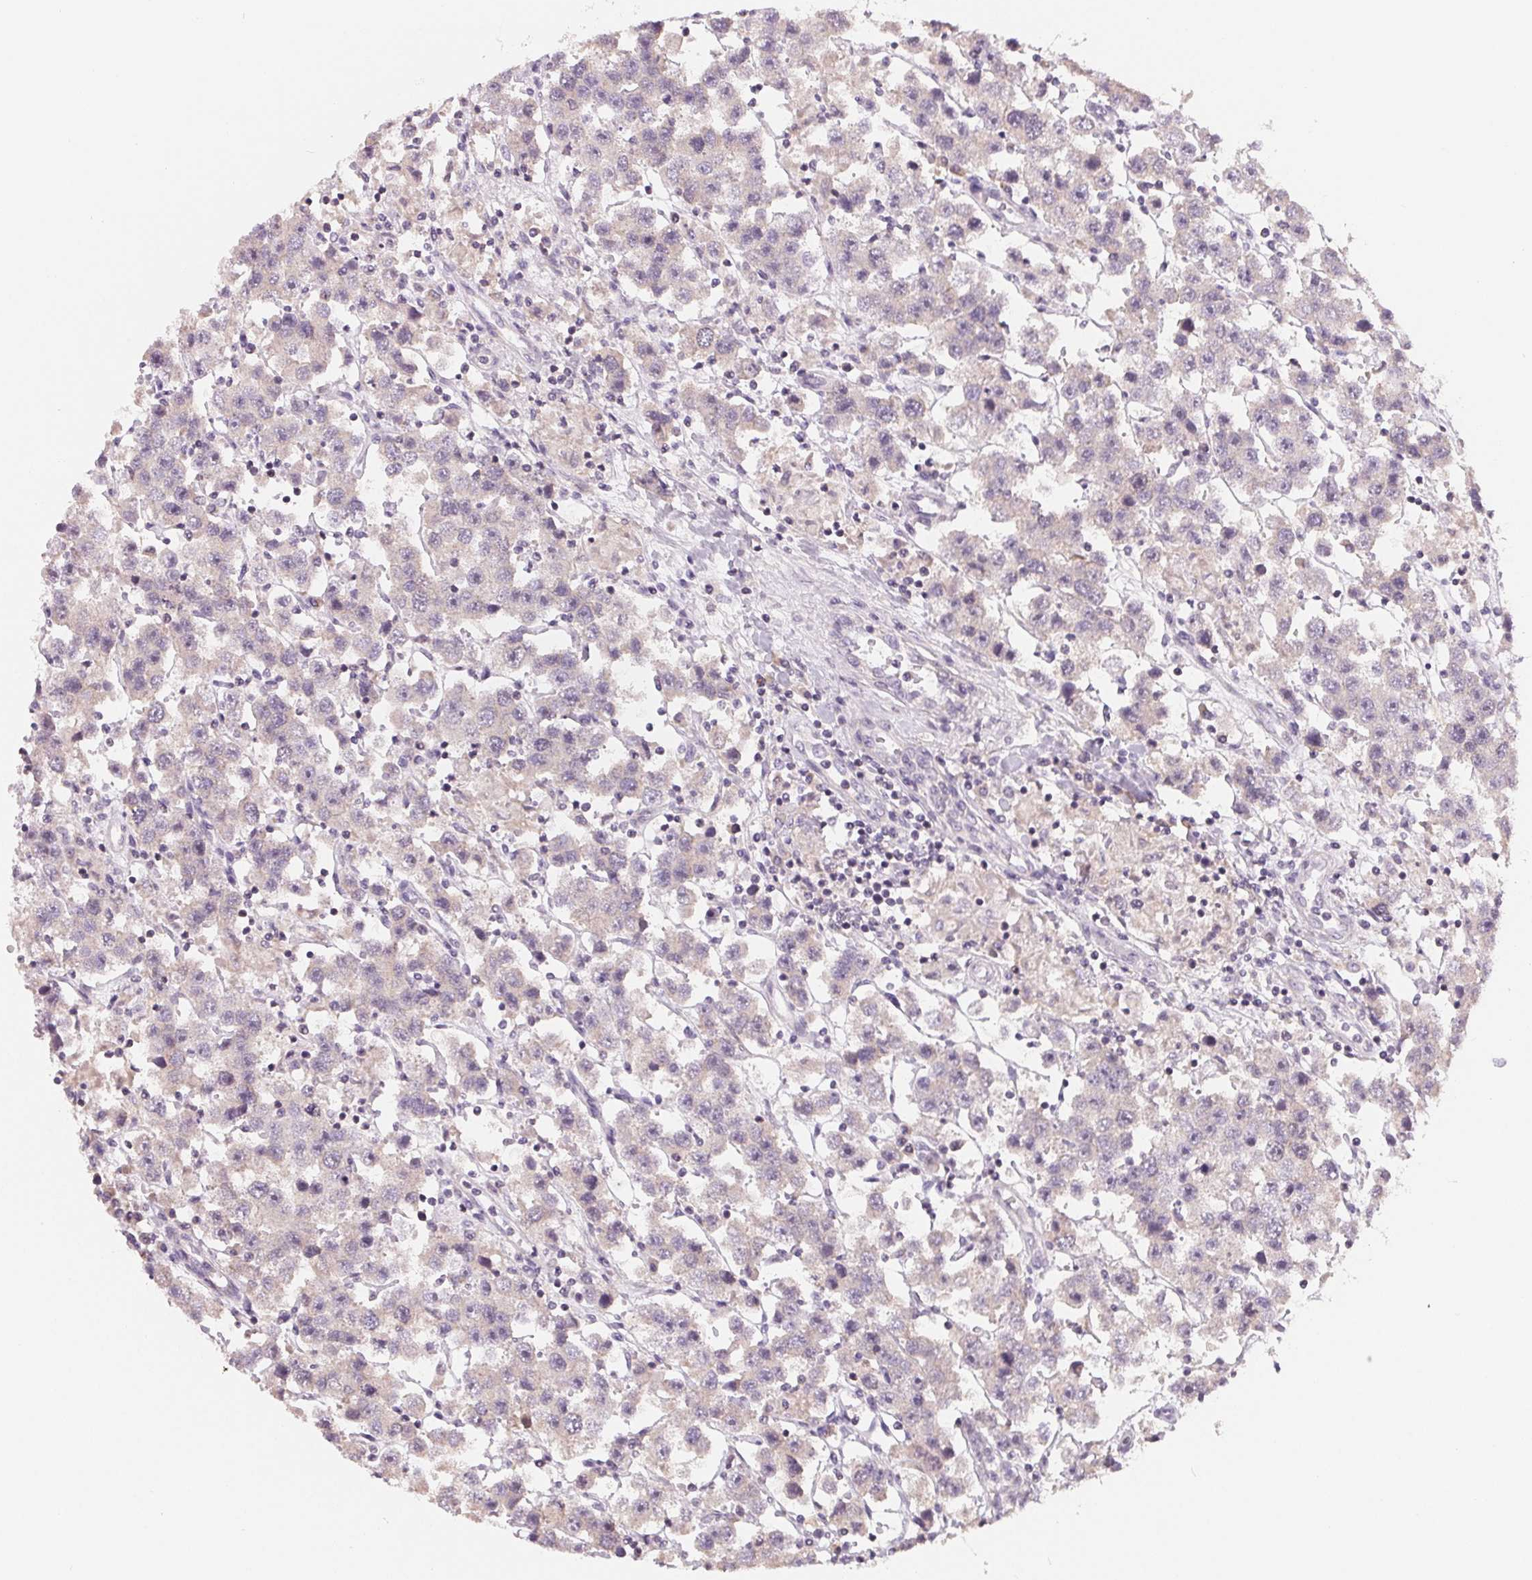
{"staining": {"intensity": "negative", "quantity": "none", "location": "none"}, "tissue": "testis cancer", "cell_type": "Tumor cells", "image_type": "cancer", "snomed": [{"axis": "morphology", "description": "Seminoma, NOS"}, {"axis": "topography", "description": "Testis"}], "caption": "DAB (3,3'-diaminobenzidine) immunohistochemical staining of human testis cancer (seminoma) shows no significant positivity in tumor cells.", "gene": "AQP8", "patient": {"sex": "male", "age": 45}}